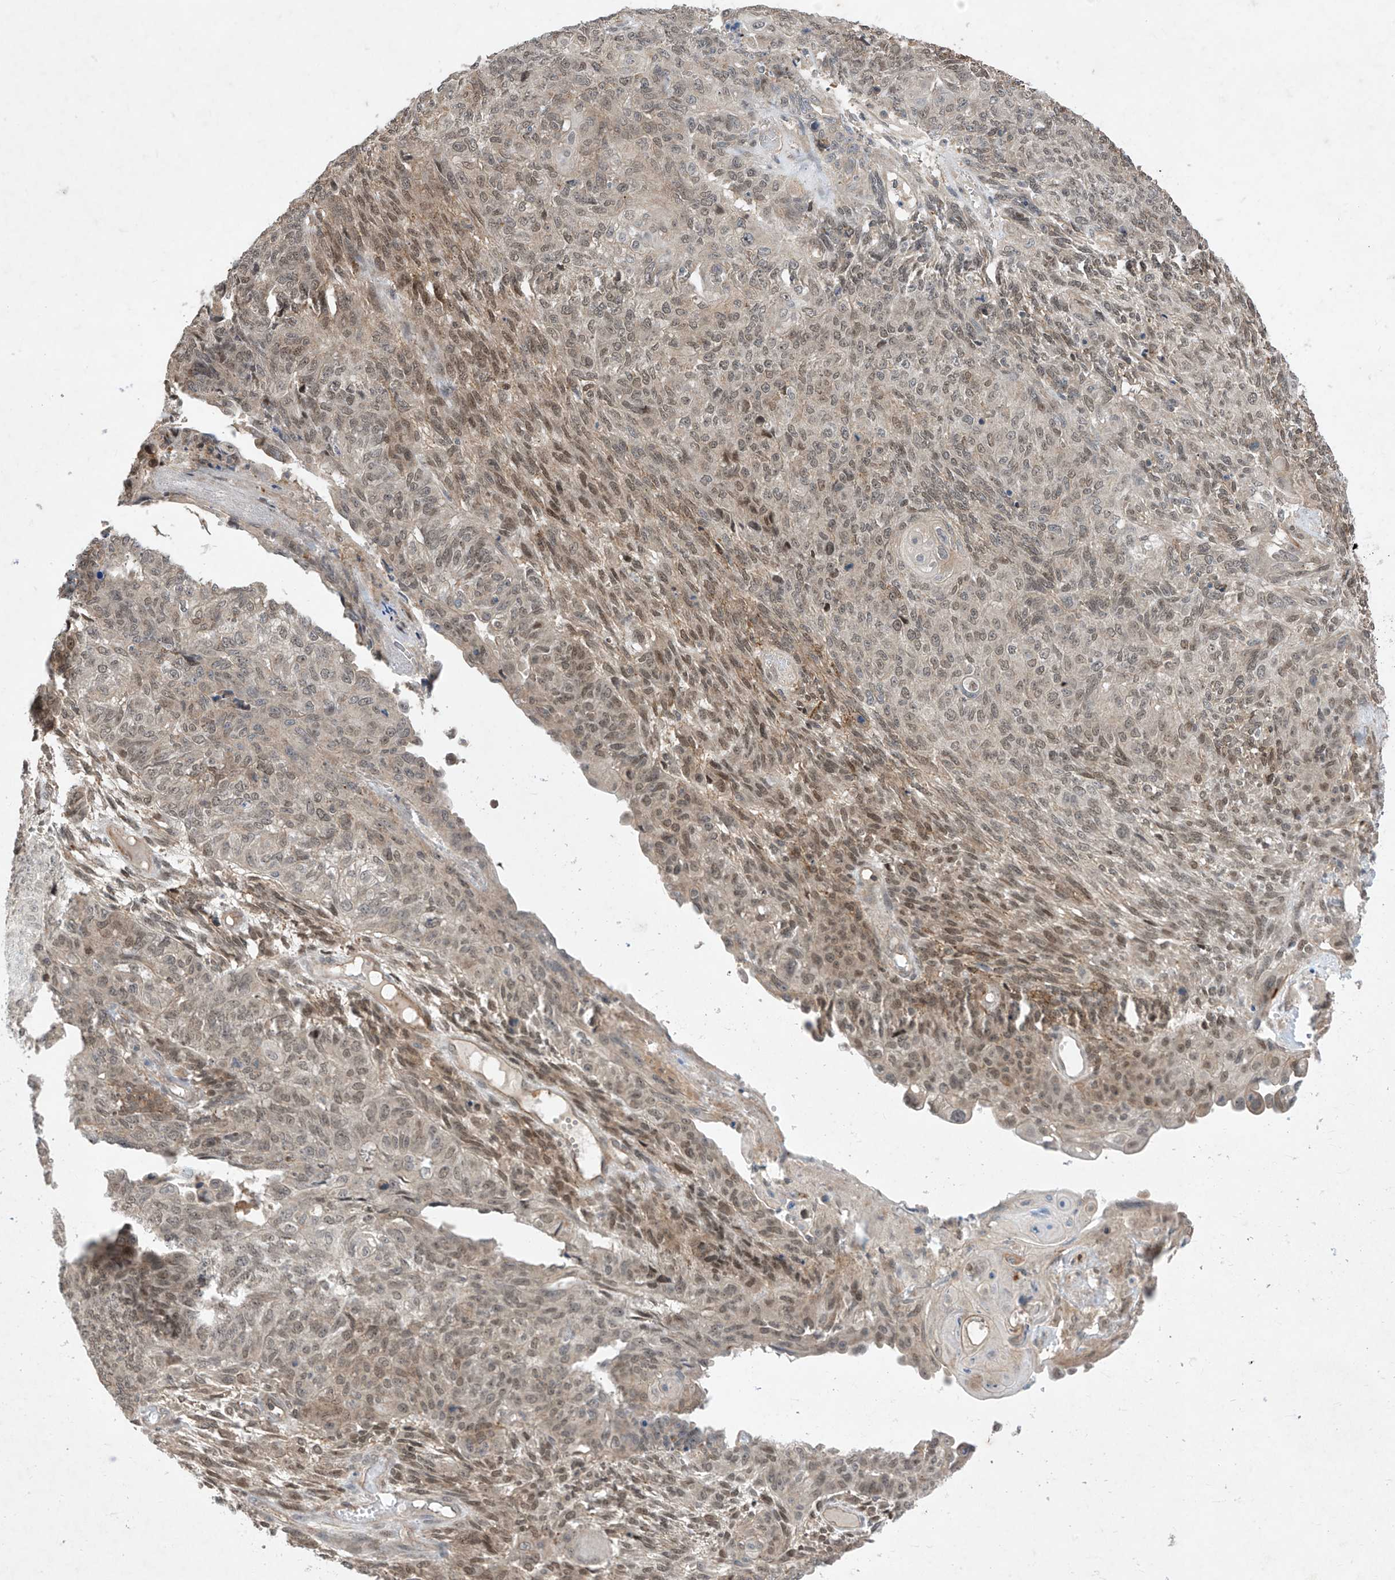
{"staining": {"intensity": "moderate", "quantity": "25%-75%", "location": "nuclear"}, "tissue": "endometrial cancer", "cell_type": "Tumor cells", "image_type": "cancer", "snomed": [{"axis": "morphology", "description": "Adenocarcinoma, NOS"}, {"axis": "topography", "description": "Endometrium"}], "caption": "Endometrial adenocarcinoma stained with DAB immunohistochemistry demonstrates medium levels of moderate nuclear expression in approximately 25%-75% of tumor cells. (brown staining indicates protein expression, while blue staining denotes nuclei).", "gene": "ZNF358", "patient": {"sex": "female", "age": 32}}